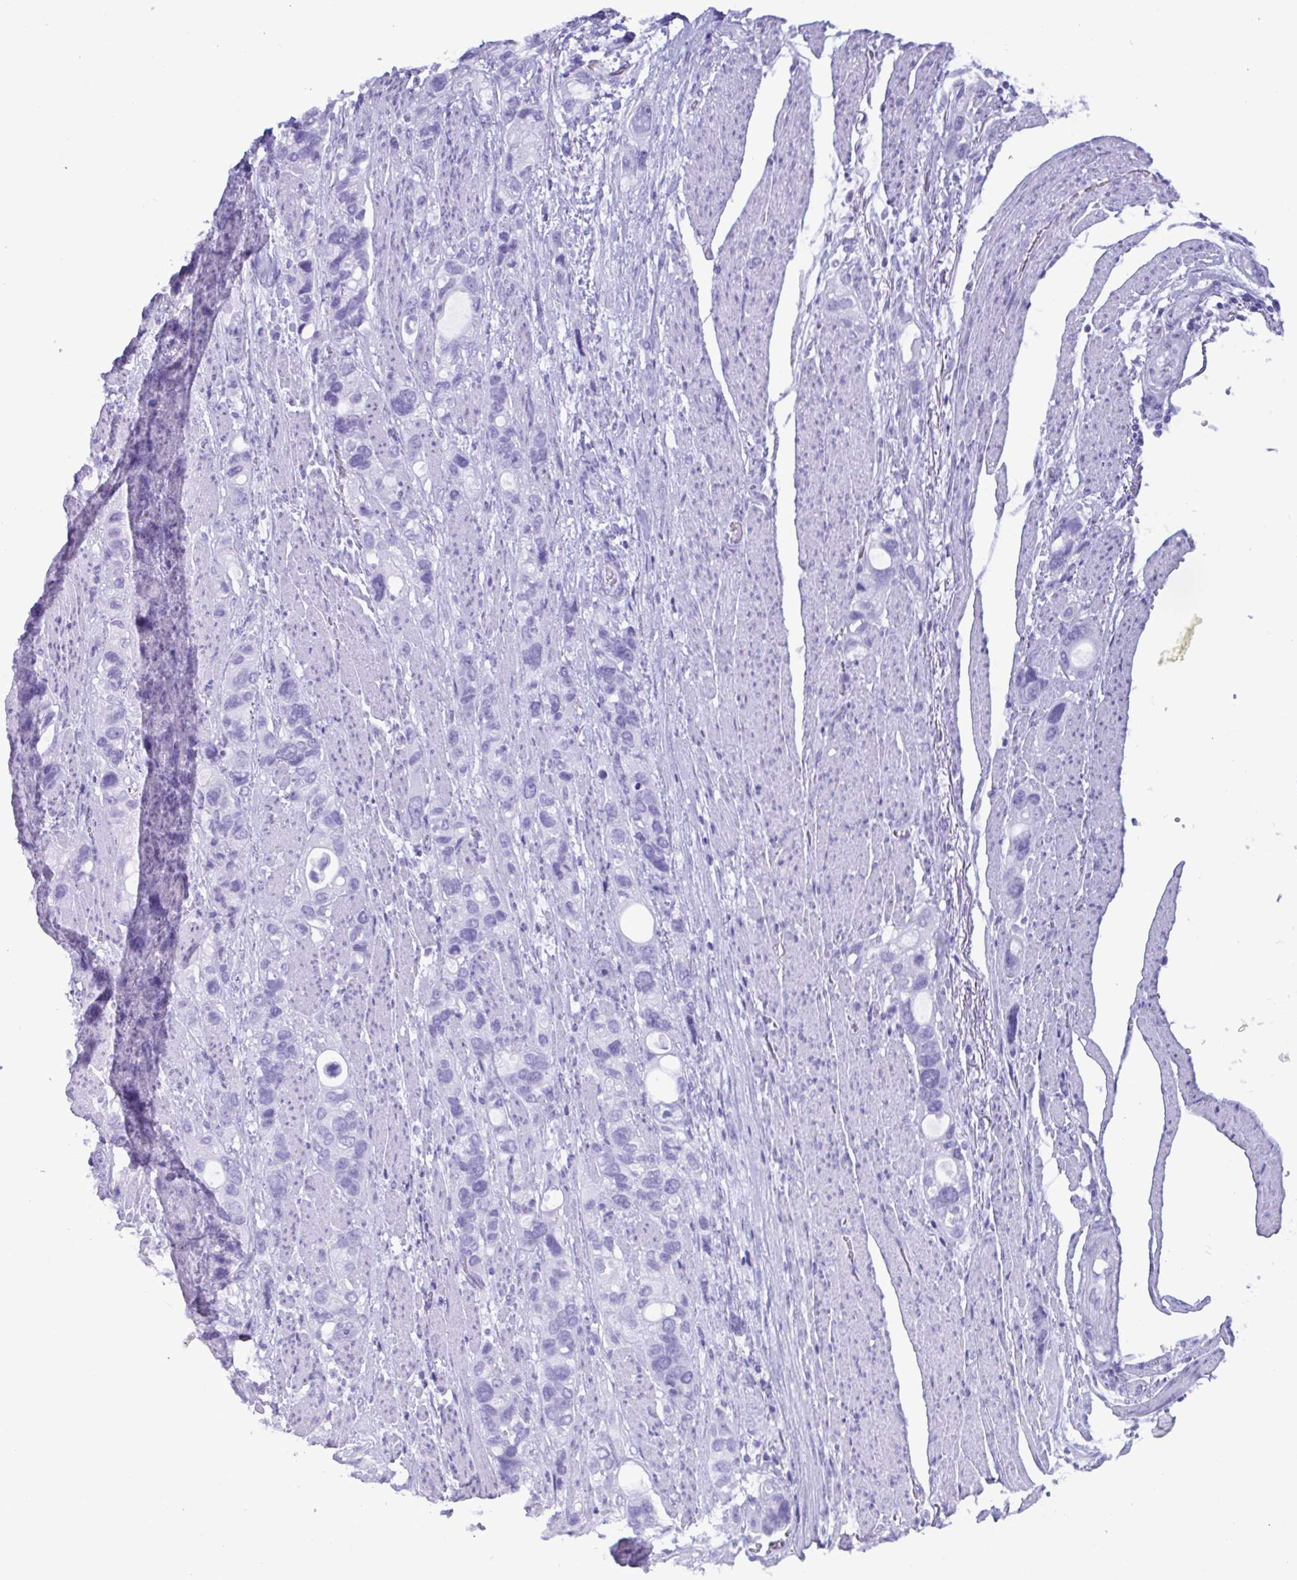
{"staining": {"intensity": "negative", "quantity": "none", "location": "none"}, "tissue": "stomach cancer", "cell_type": "Tumor cells", "image_type": "cancer", "snomed": [{"axis": "morphology", "description": "Adenocarcinoma, NOS"}, {"axis": "topography", "description": "Stomach, upper"}], "caption": "This histopathology image is of stomach adenocarcinoma stained with IHC to label a protein in brown with the nuclei are counter-stained blue. There is no positivity in tumor cells. (Immunohistochemistry, brightfield microscopy, high magnification).", "gene": "MRGPRG", "patient": {"sex": "female", "age": 81}}